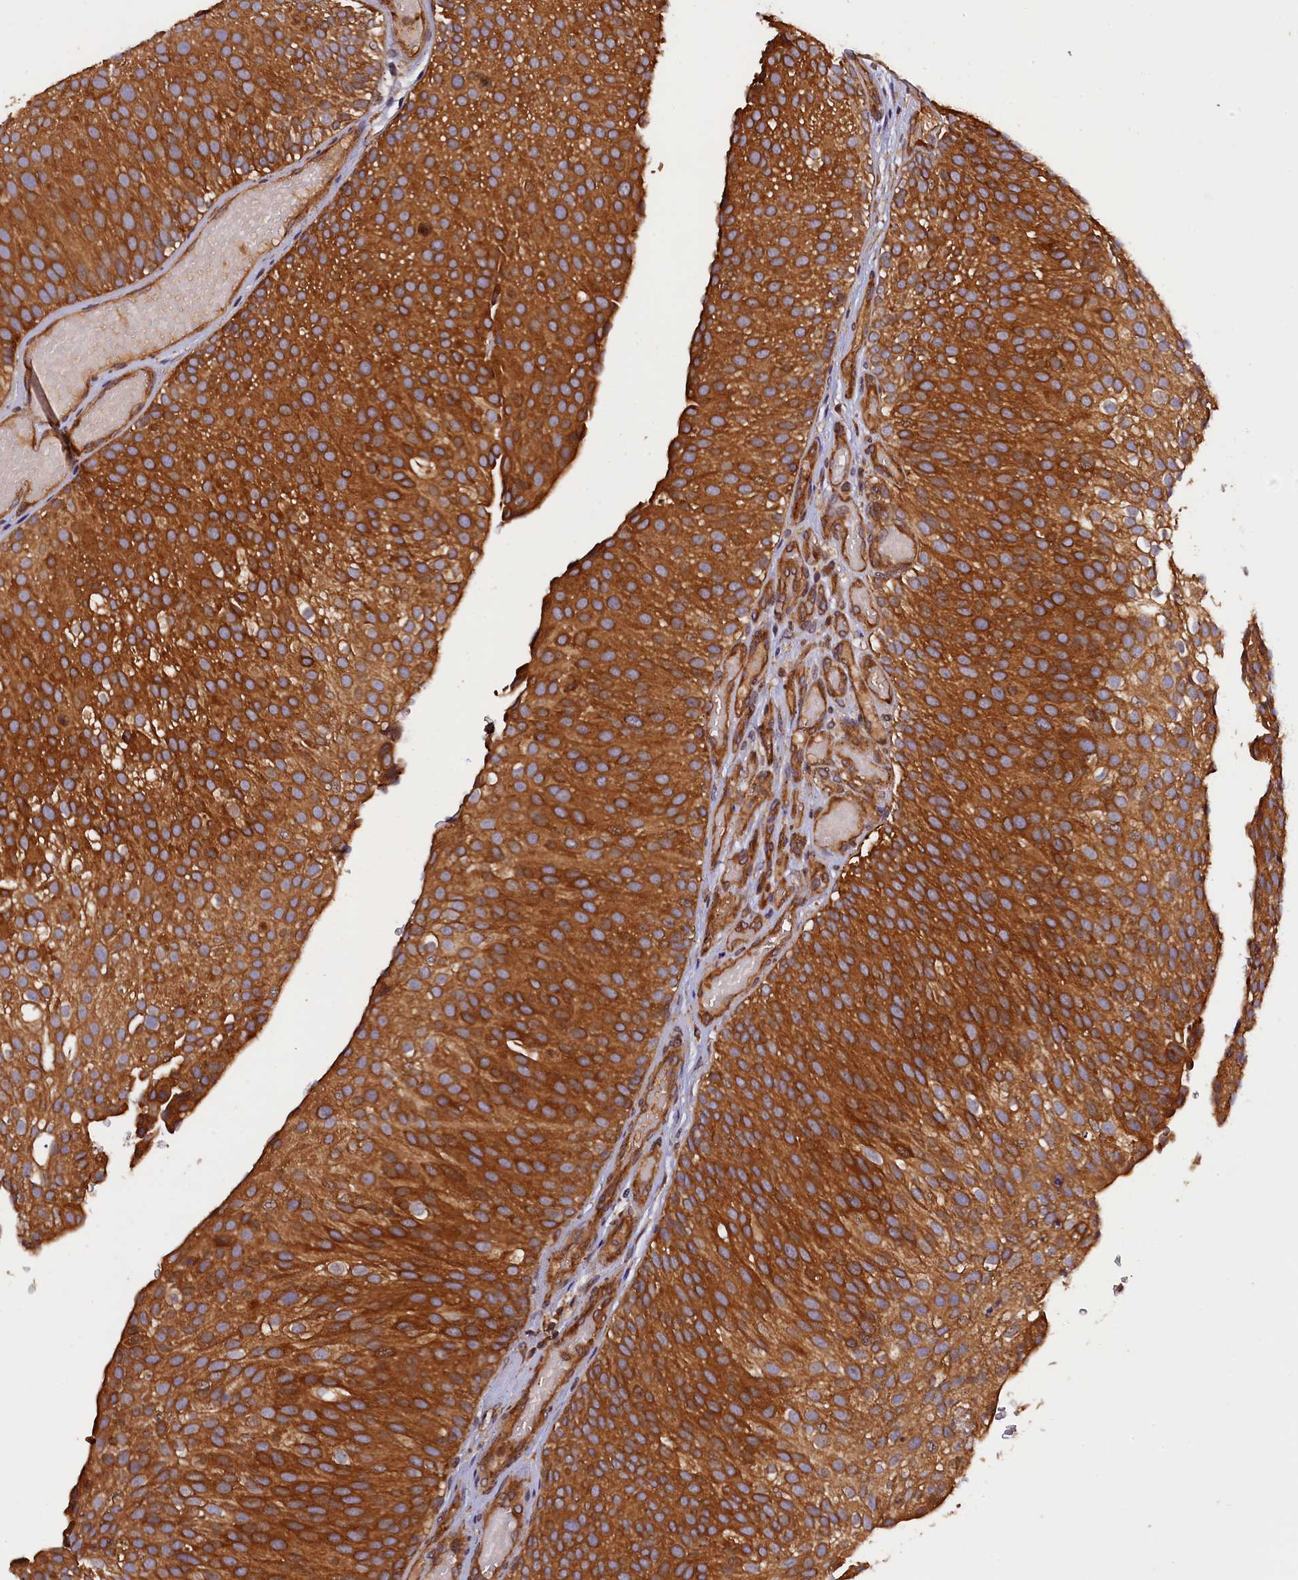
{"staining": {"intensity": "strong", "quantity": ">75%", "location": "cytoplasmic/membranous"}, "tissue": "urothelial cancer", "cell_type": "Tumor cells", "image_type": "cancer", "snomed": [{"axis": "morphology", "description": "Urothelial carcinoma, Low grade"}, {"axis": "topography", "description": "Urinary bladder"}], "caption": "Urothelial carcinoma (low-grade) tissue demonstrates strong cytoplasmic/membranous staining in approximately >75% of tumor cells", "gene": "KLC2", "patient": {"sex": "male", "age": 78}}